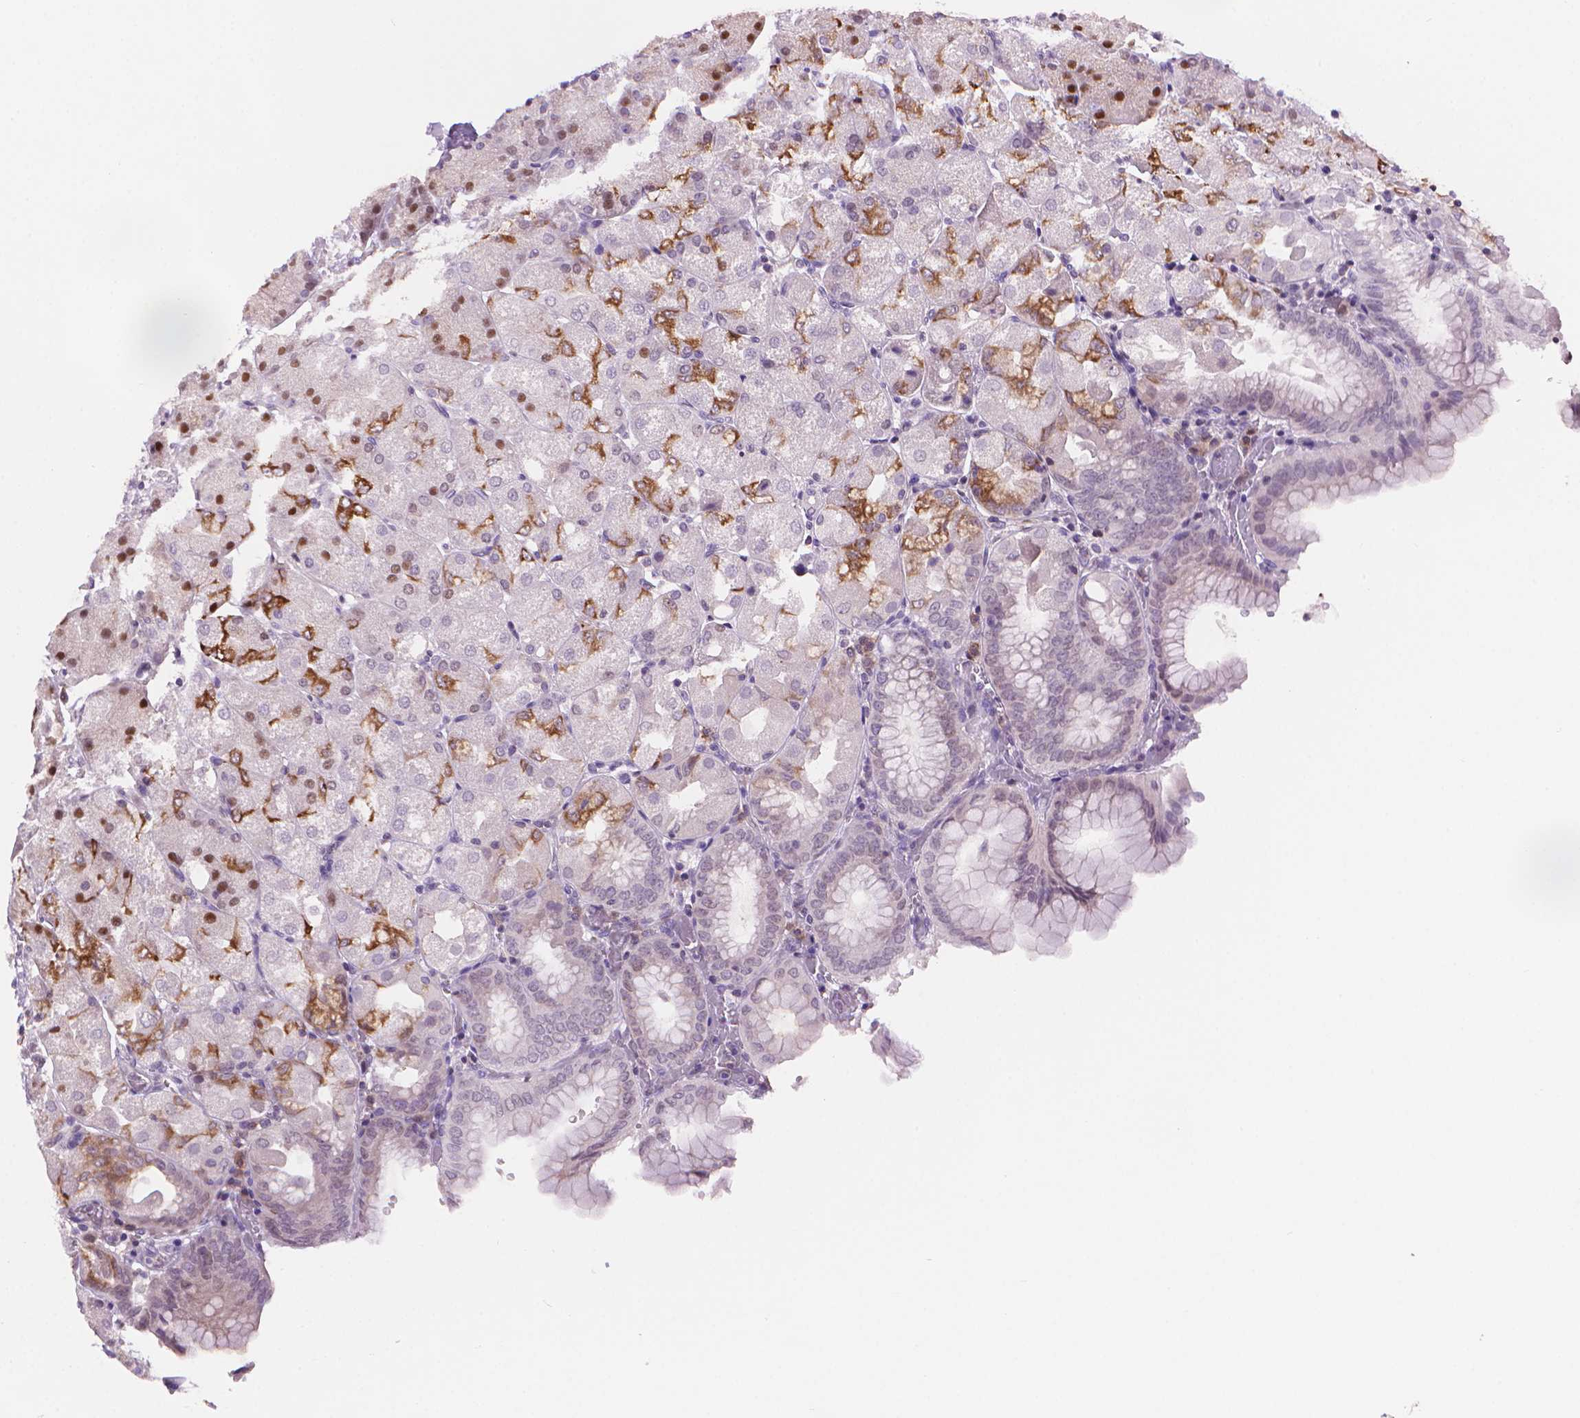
{"staining": {"intensity": "strong", "quantity": "<25%", "location": "cytoplasmic/membranous,nuclear"}, "tissue": "stomach", "cell_type": "Glandular cells", "image_type": "normal", "snomed": [{"axis": "morphology", "description": "Normal tissue, NOS"}, {"axis": "topography", "description": "Stomach, upper"}, {"axis": "topography", "description": "Stomach"}, {"axis": "topography", "description": "Stomach, lower"}], "caption": "This photomicrograph reveals immunohistochemistry (IHC) staining of normal stomach, with medium strong cytoplasmic/membranous,nuclear staining in approximately <25% of glandular cells.", "gene": "TMEM184A", "patient": {"sex": "male", "age": 62}}